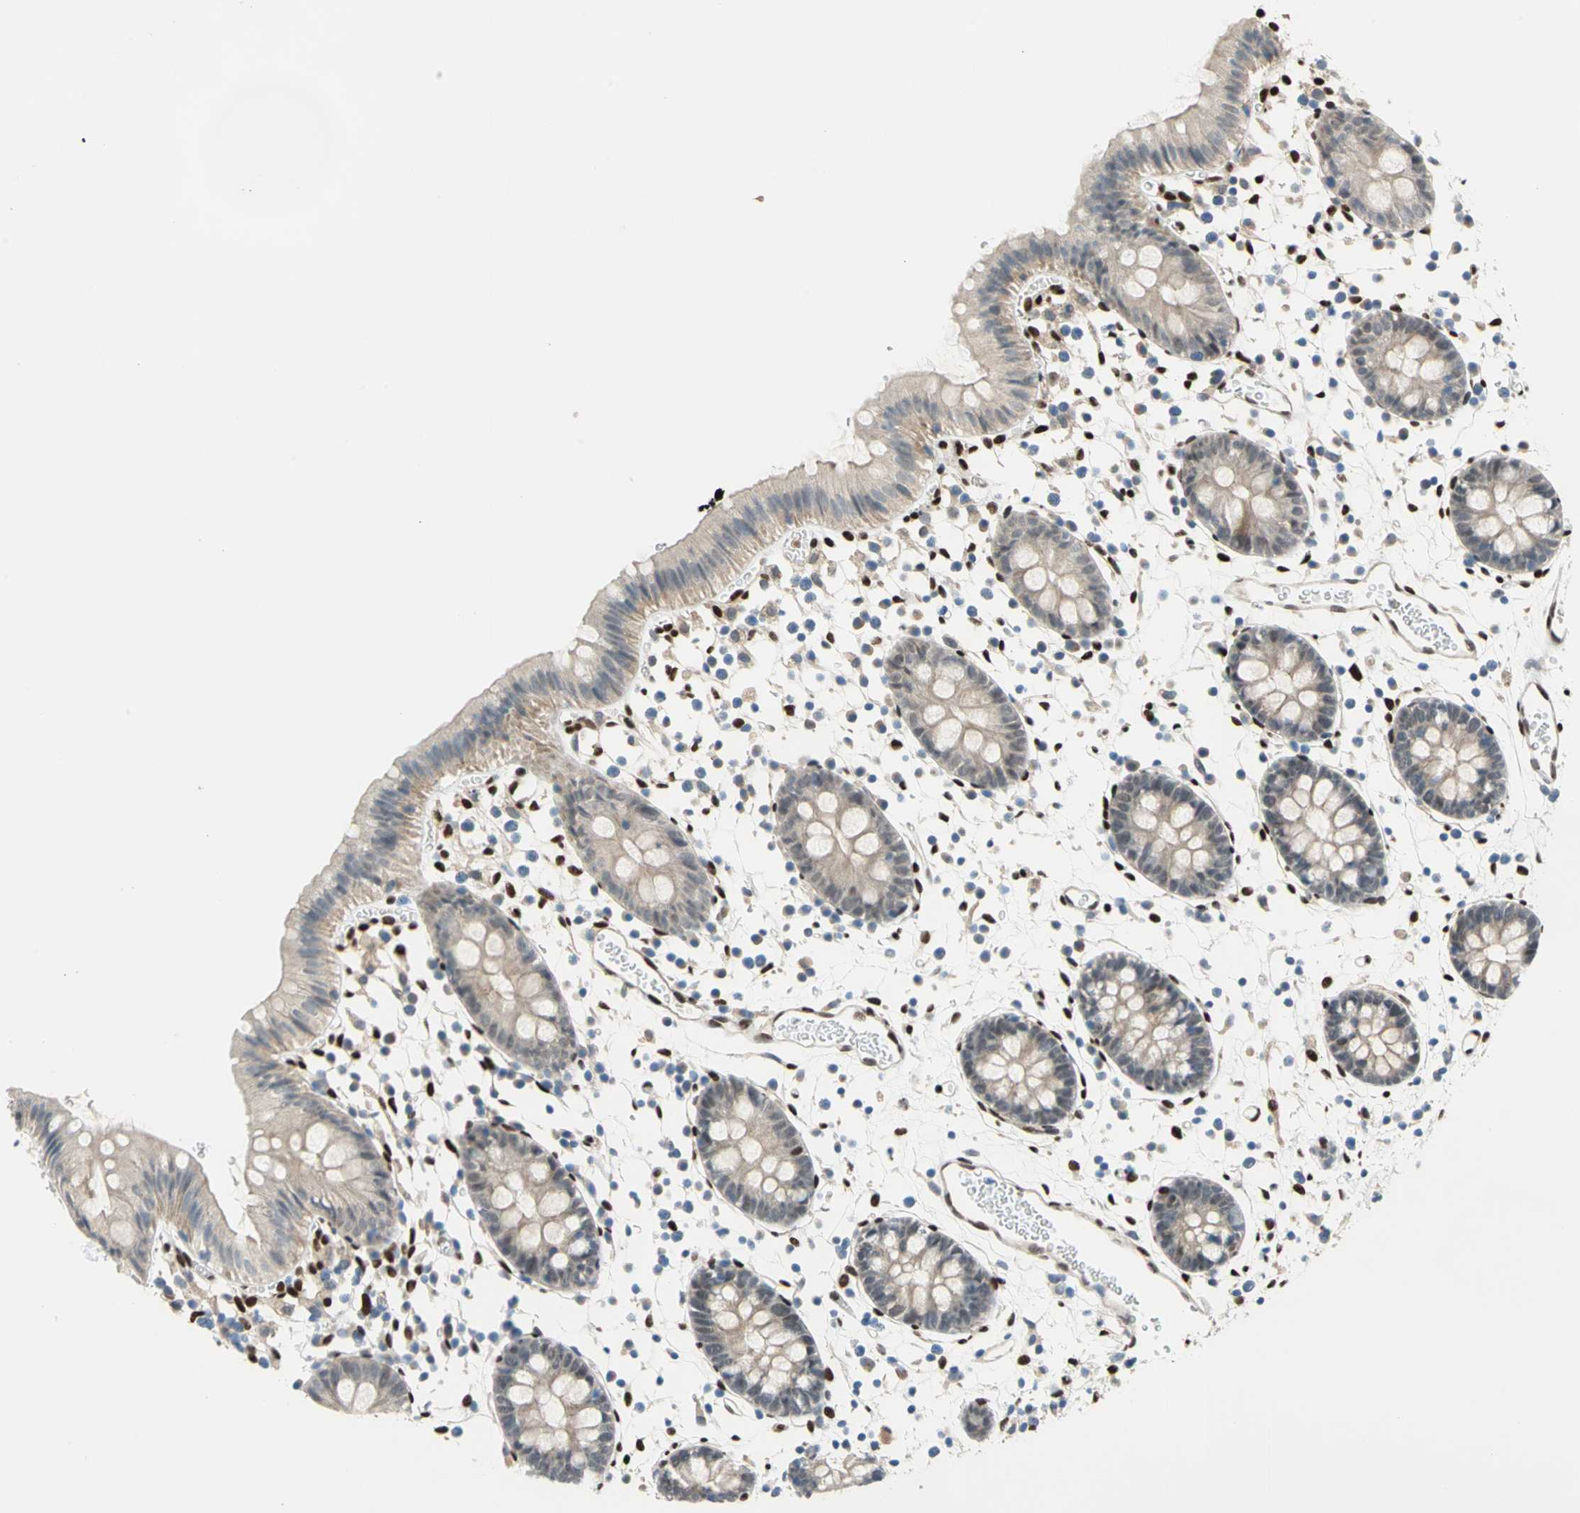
{"staining": {"intensity": "weak", "quantity": ">75%", "location": "nuclear"}, "tissue": "colon", "cell_type": "Endothelial cells", "image_type": "normal", "snomed": [{"axis": "morphology", "description": "Normal tissue, NOS"}, {"axis": "topography", "description": "Colon"}], "caption": "Weak nuclear staining is appreciated in about >75% of endothelial cells in unremarkable colon. The staining was performed using DAB (3,3'-diaminobenzidine) to visualize the protein expression in brown, while the nuclei were stained in blue with hematoxylin (Magnification: 20x).", "gene": "RBFOX2", "patient": {"sex": "male", "age": 14}}